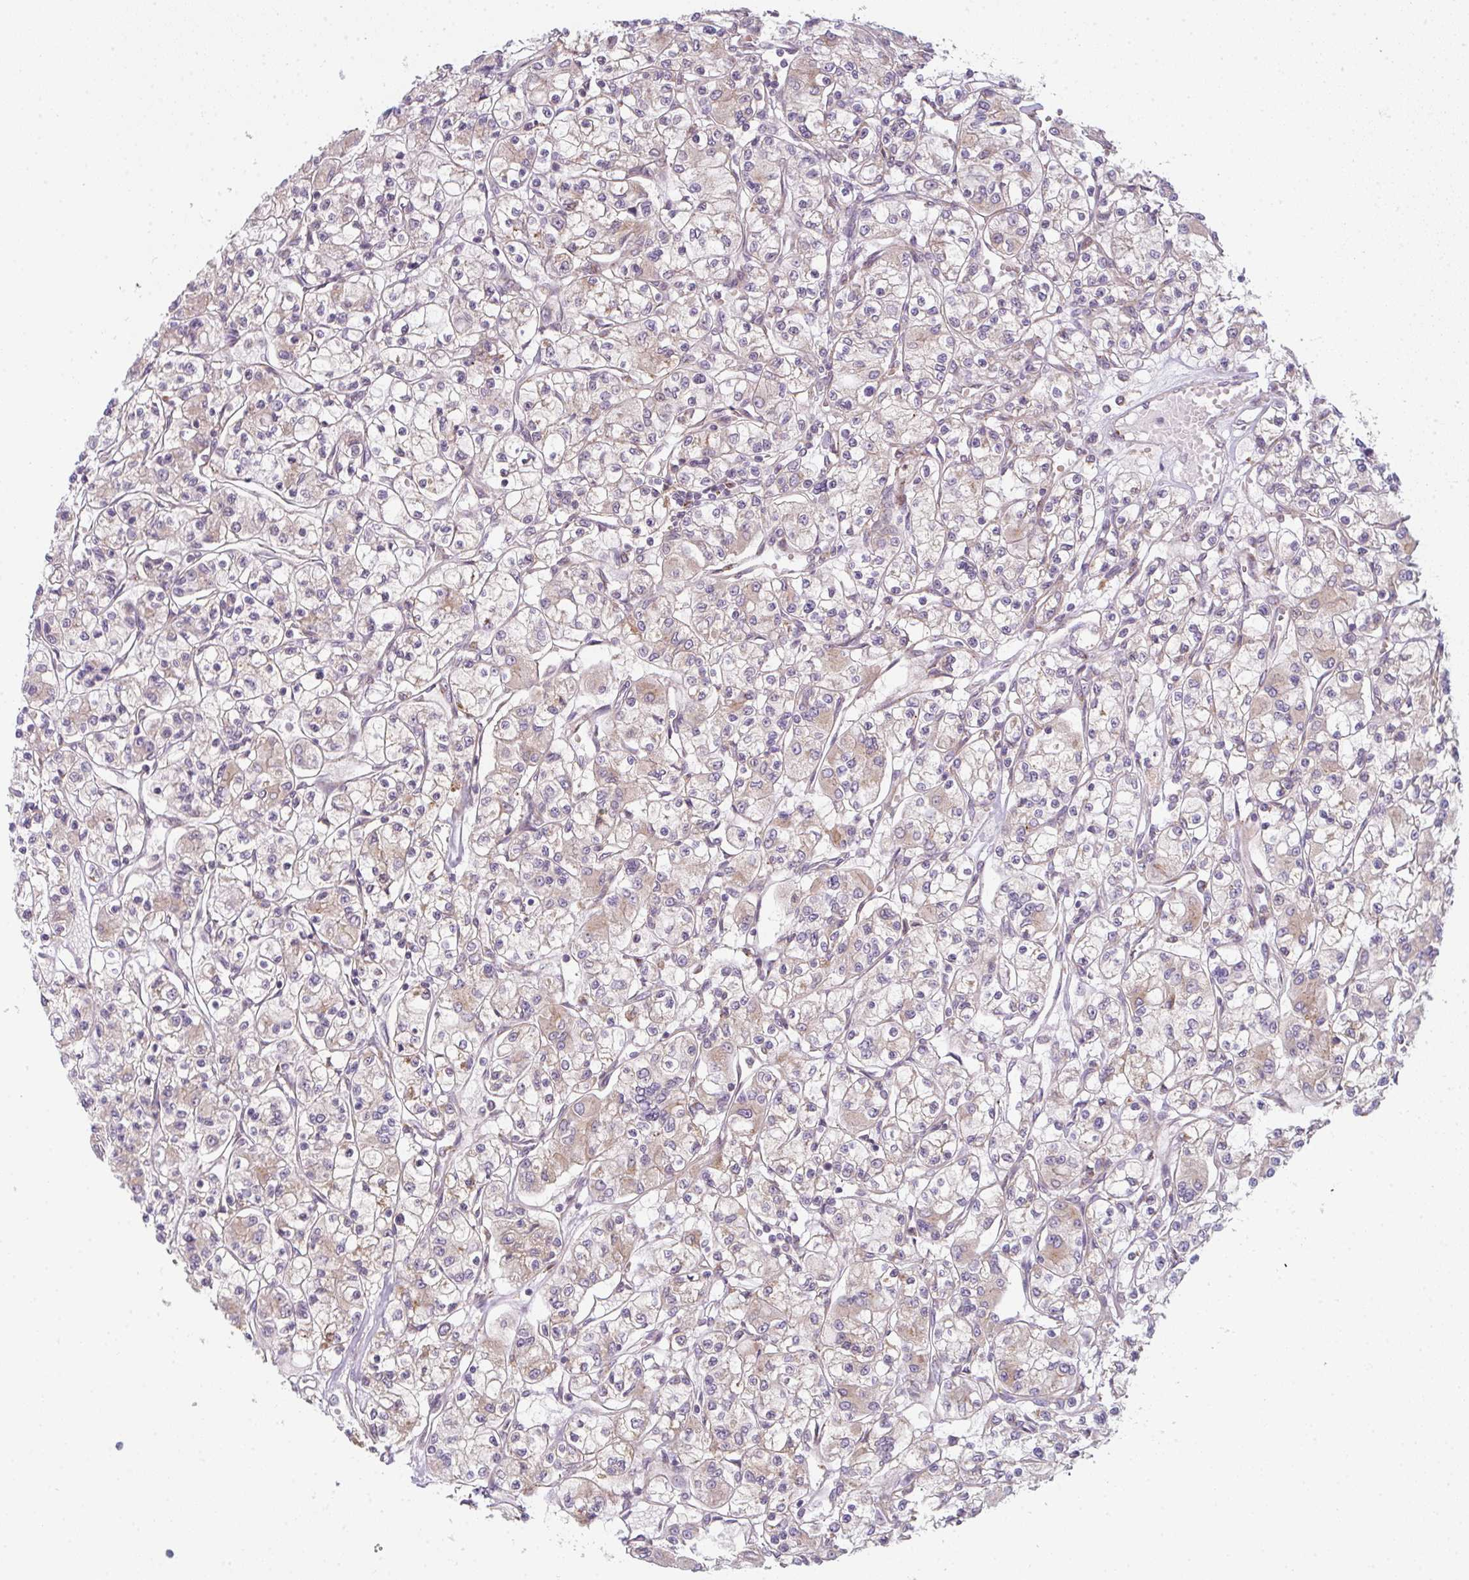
{"staining": {"intensity": "weak", "quantity": ">75%", "location": "cytoplasmic/membranous"}, "tissue": "renal cancer", "cell_type": "Tumor cells", "image_type": "cancer", "snomed": [{"axis": "morphology", "description": "Adenocarcinoma, NOS"}, {"axis": "topography", "description": "Kidney"}], "caption": "The micrograph demonstrates a brown stain indicating the presence of a protein in the cytoplasmic/membranous of tumor cells in renal cancer (adenocarcinoma).", "gene": "GVQW3", "patient": {"sex": "female", "age": 59}}